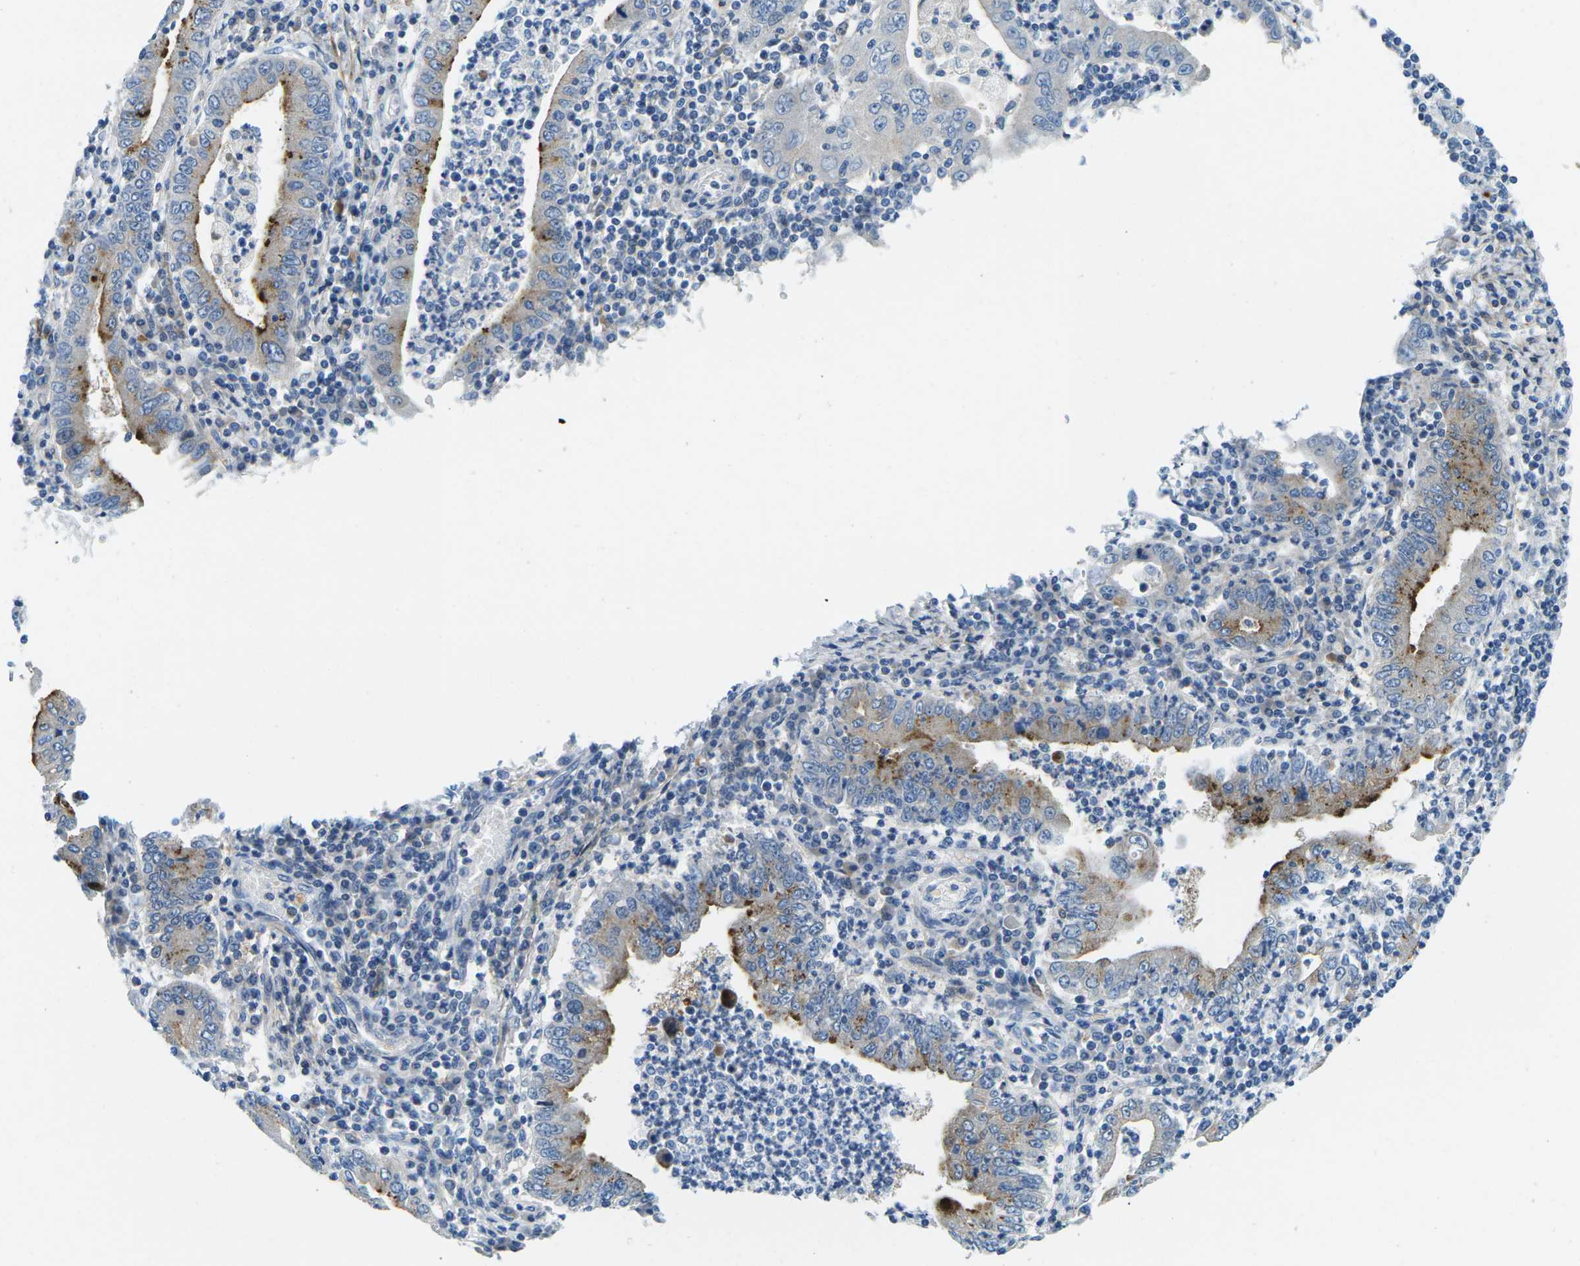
{"staining": {"intensity": "moderate", "quantity": "25%-75%", "location": "cytoplasmic/membranous"}, "tissue": "stomach cancer", "cell_type": "Tumor cells", "image_type": "cancer", "snomed": [{"axis": "morphology", "description": "Normal tissue, NOS"}, {"axis": "morphology", "description": "Adenocarcinoma, NOS"}, {"axis": "topography", "description": "Esophagus"}, {"axis": "topography", "description": "Stomach, upper"}, {"axis": "topography", "description": "Peripheral nerve tissue"}], "caption": "IHC micrograph of neoplastic tissue: stomach adenocarcinoma stained using immunohistochemistry exhibits medium levels of moderate protein expression localized specifically in the cytoplasmic/membranous of tumor cells, appearing as a cytoplasmic/membranous brown color.", "gene": "CFB", "patient": {"sex": "male", "age": 62}}